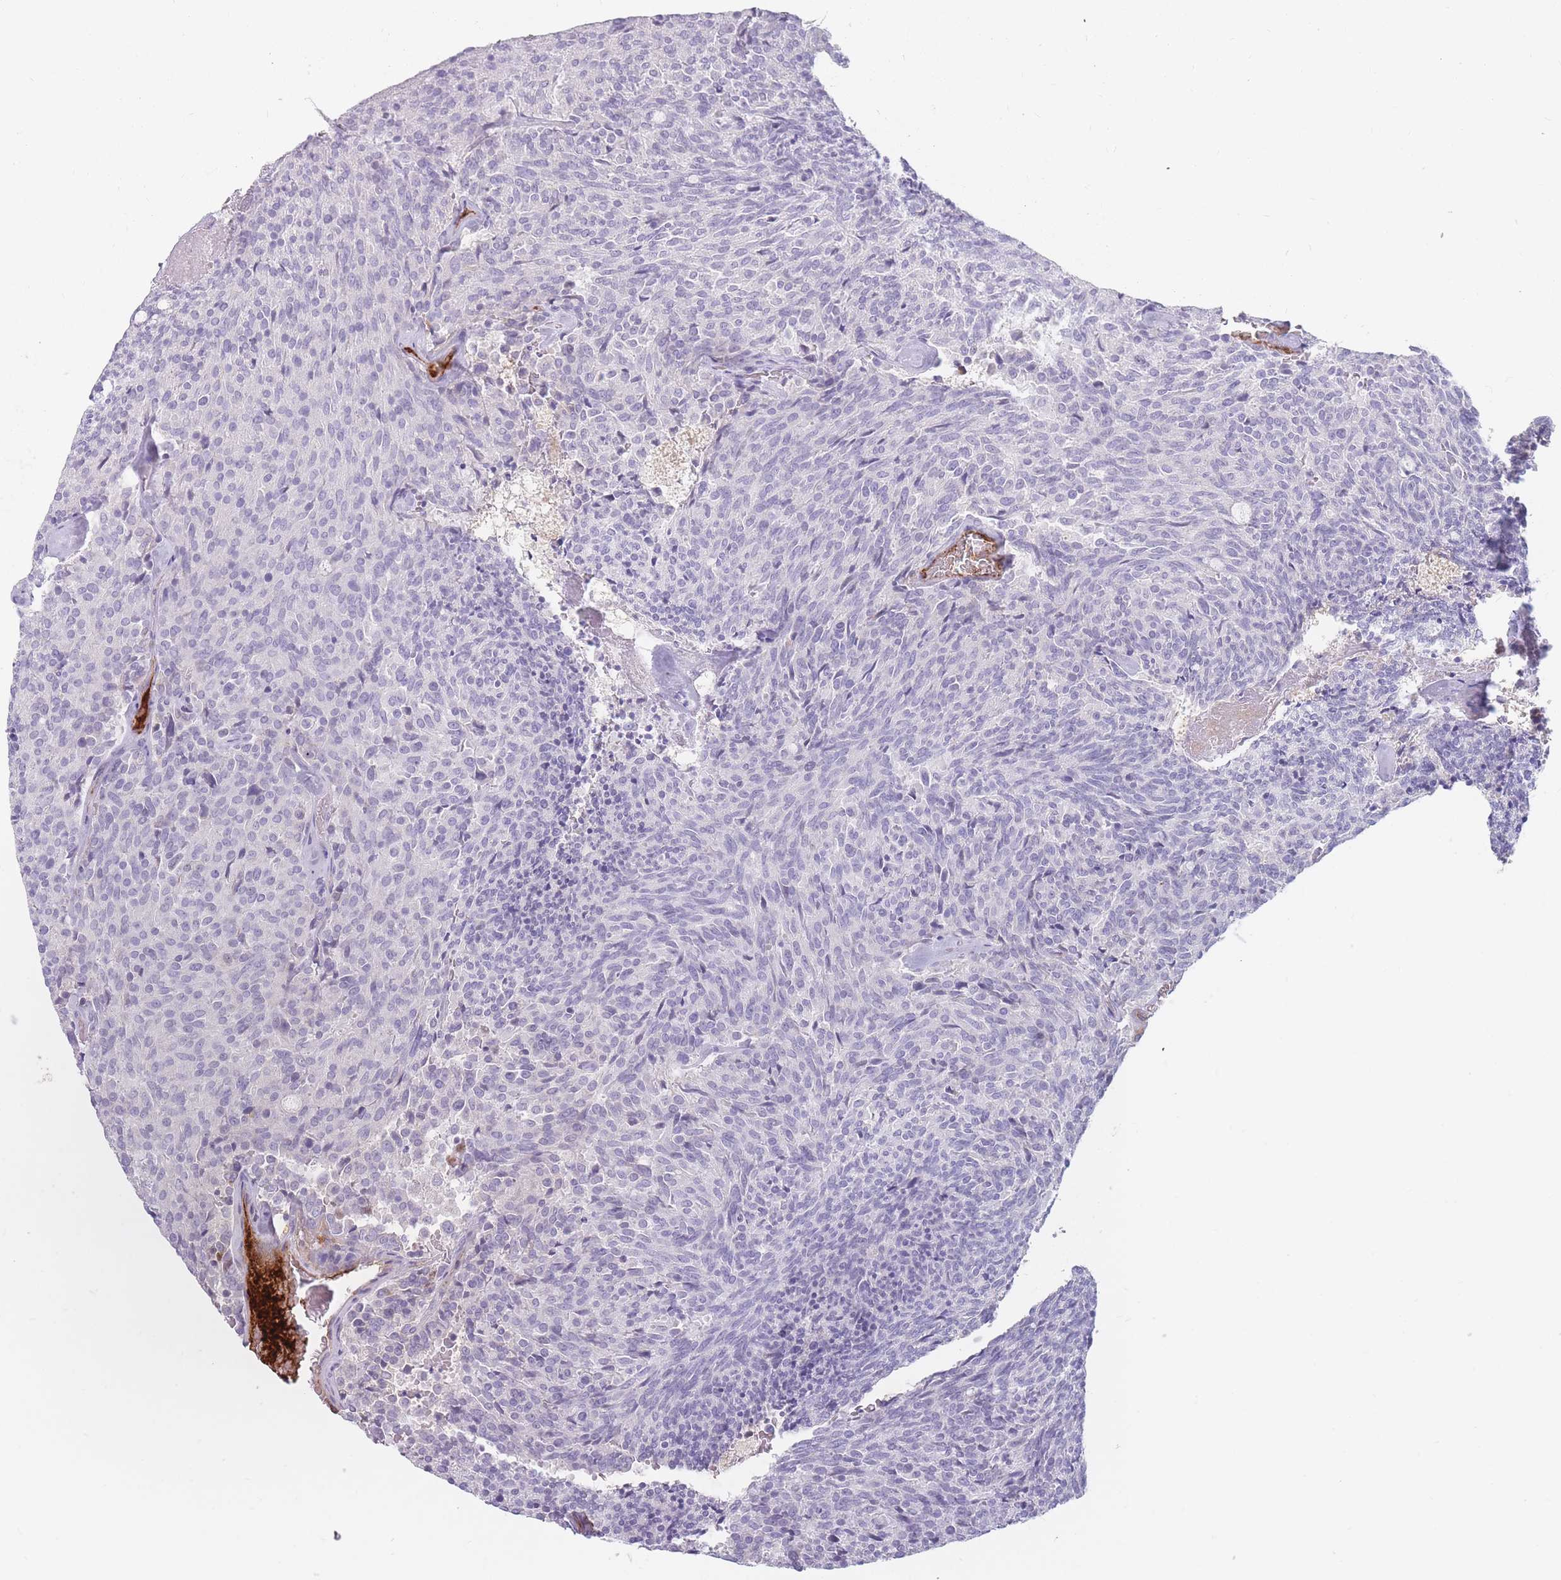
{"staining": {"intensity": "negative", "quantity": "none", "location": "none"}, "tissue": "carcinoid", "cell_type": "Tumor cells", "image_type": "cancer", "snomed": [{"axis": "morphology", "description": "Carcinoid, malignant, NOS"}, {"axis": "topography", "description": "Pancreas"}], "caption": "A high-resolution histopathology image shows immunohistochemistry (IHC) staining of malignant carcinoid, which exhibits no significant positivity in tumor cells.", "gene": "PRG4", "patient": {"sex": "female", "age": 54}}